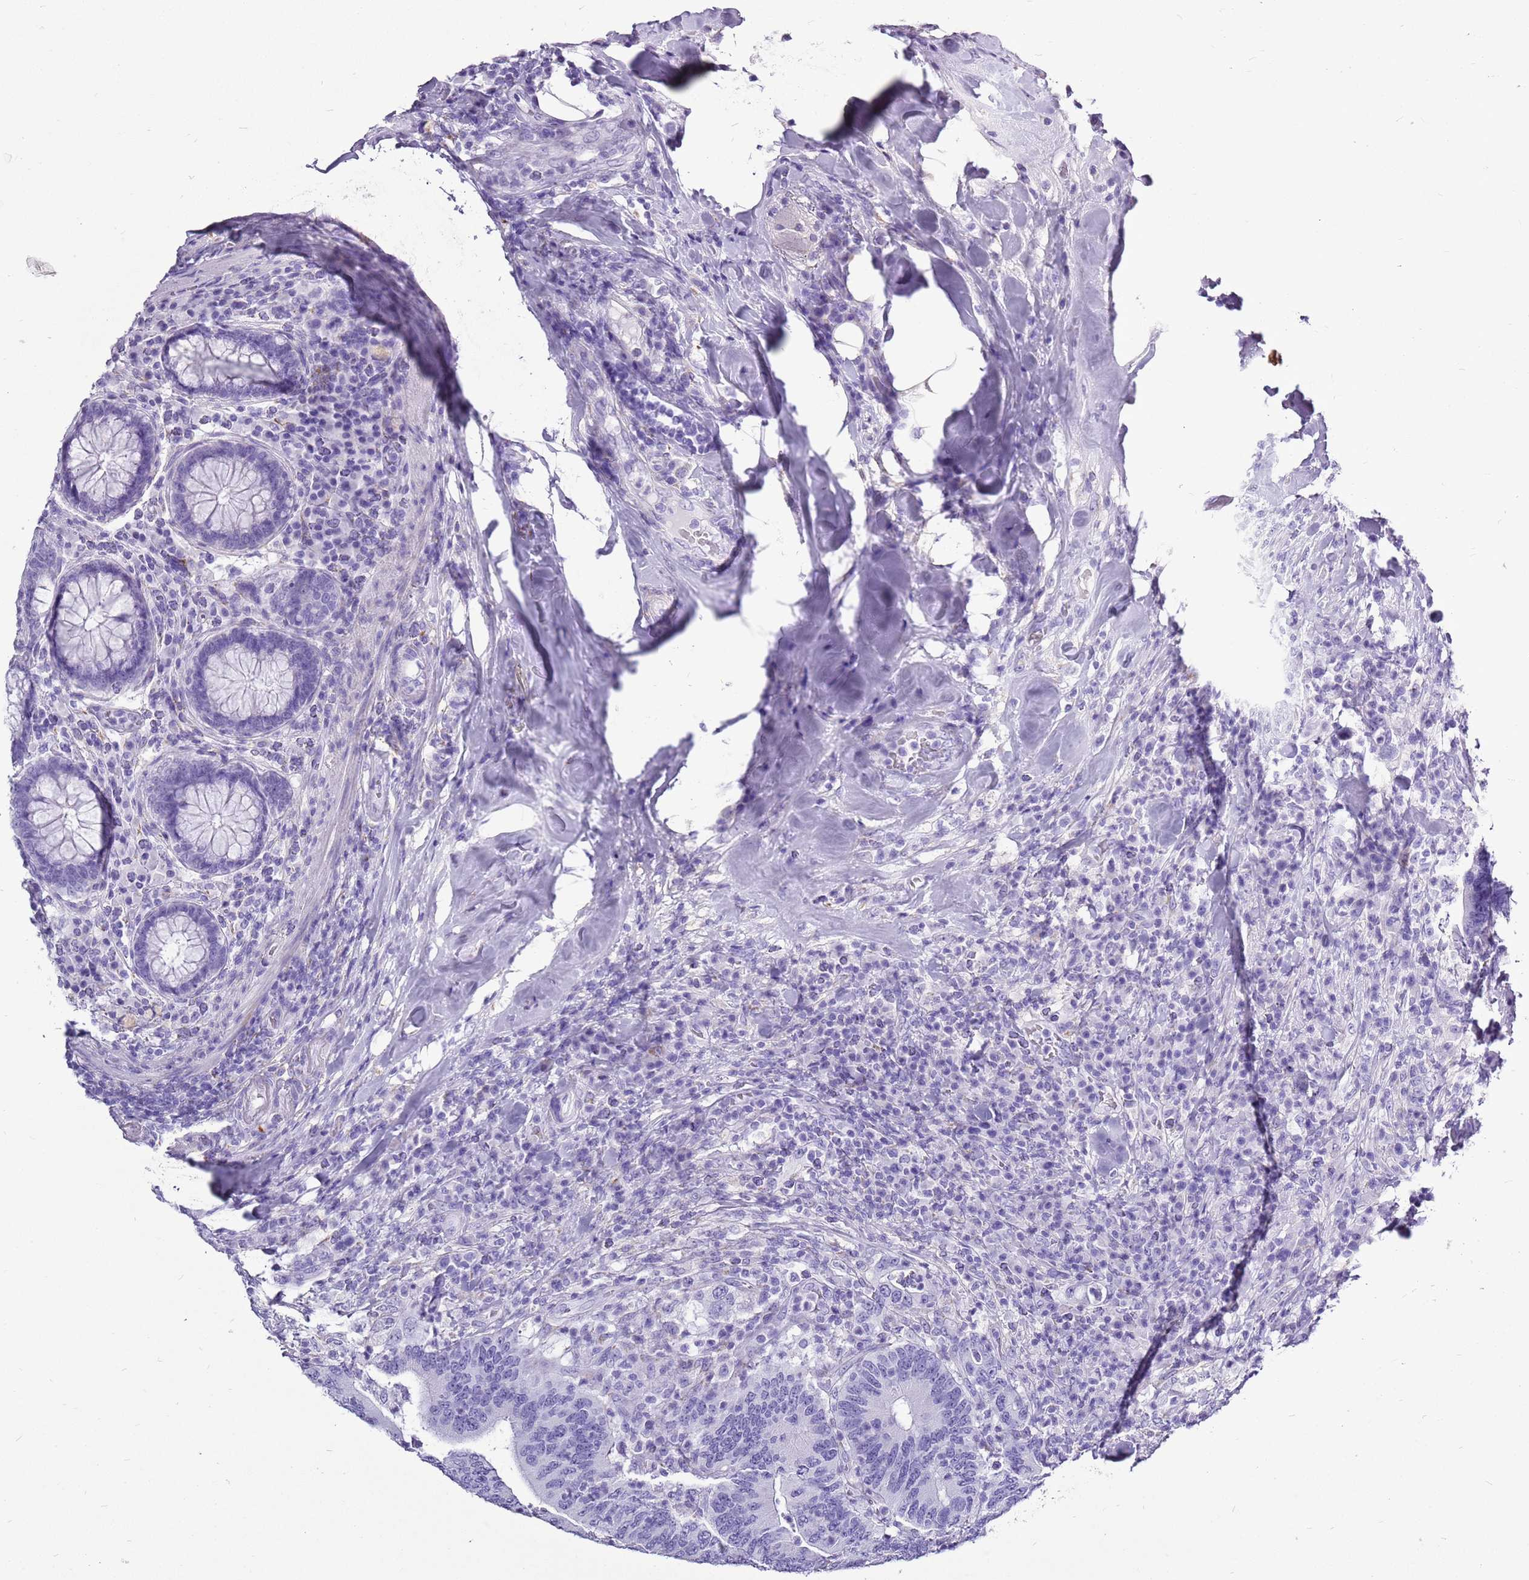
{"staining": {"intensity": "negative", "quantity": "none", "location": "none"}, "tissue": "colorectal cancer", "cell_type": "Tumor cells", "image_type": "cancer", "snomed": [{"axis": "morphology", "description": "Adenocarcinoma, NOS"}, {"axis": "topography", "description": "Colon"}], "caption": "Immunohistochemistry (IHC) of colorectal adenocarcinoma demonstrates no positivity in tumor cells. Nuclei are stained in blue.", "gene": "ACSS3", "patient": {"sex": "female", "age": 66}}